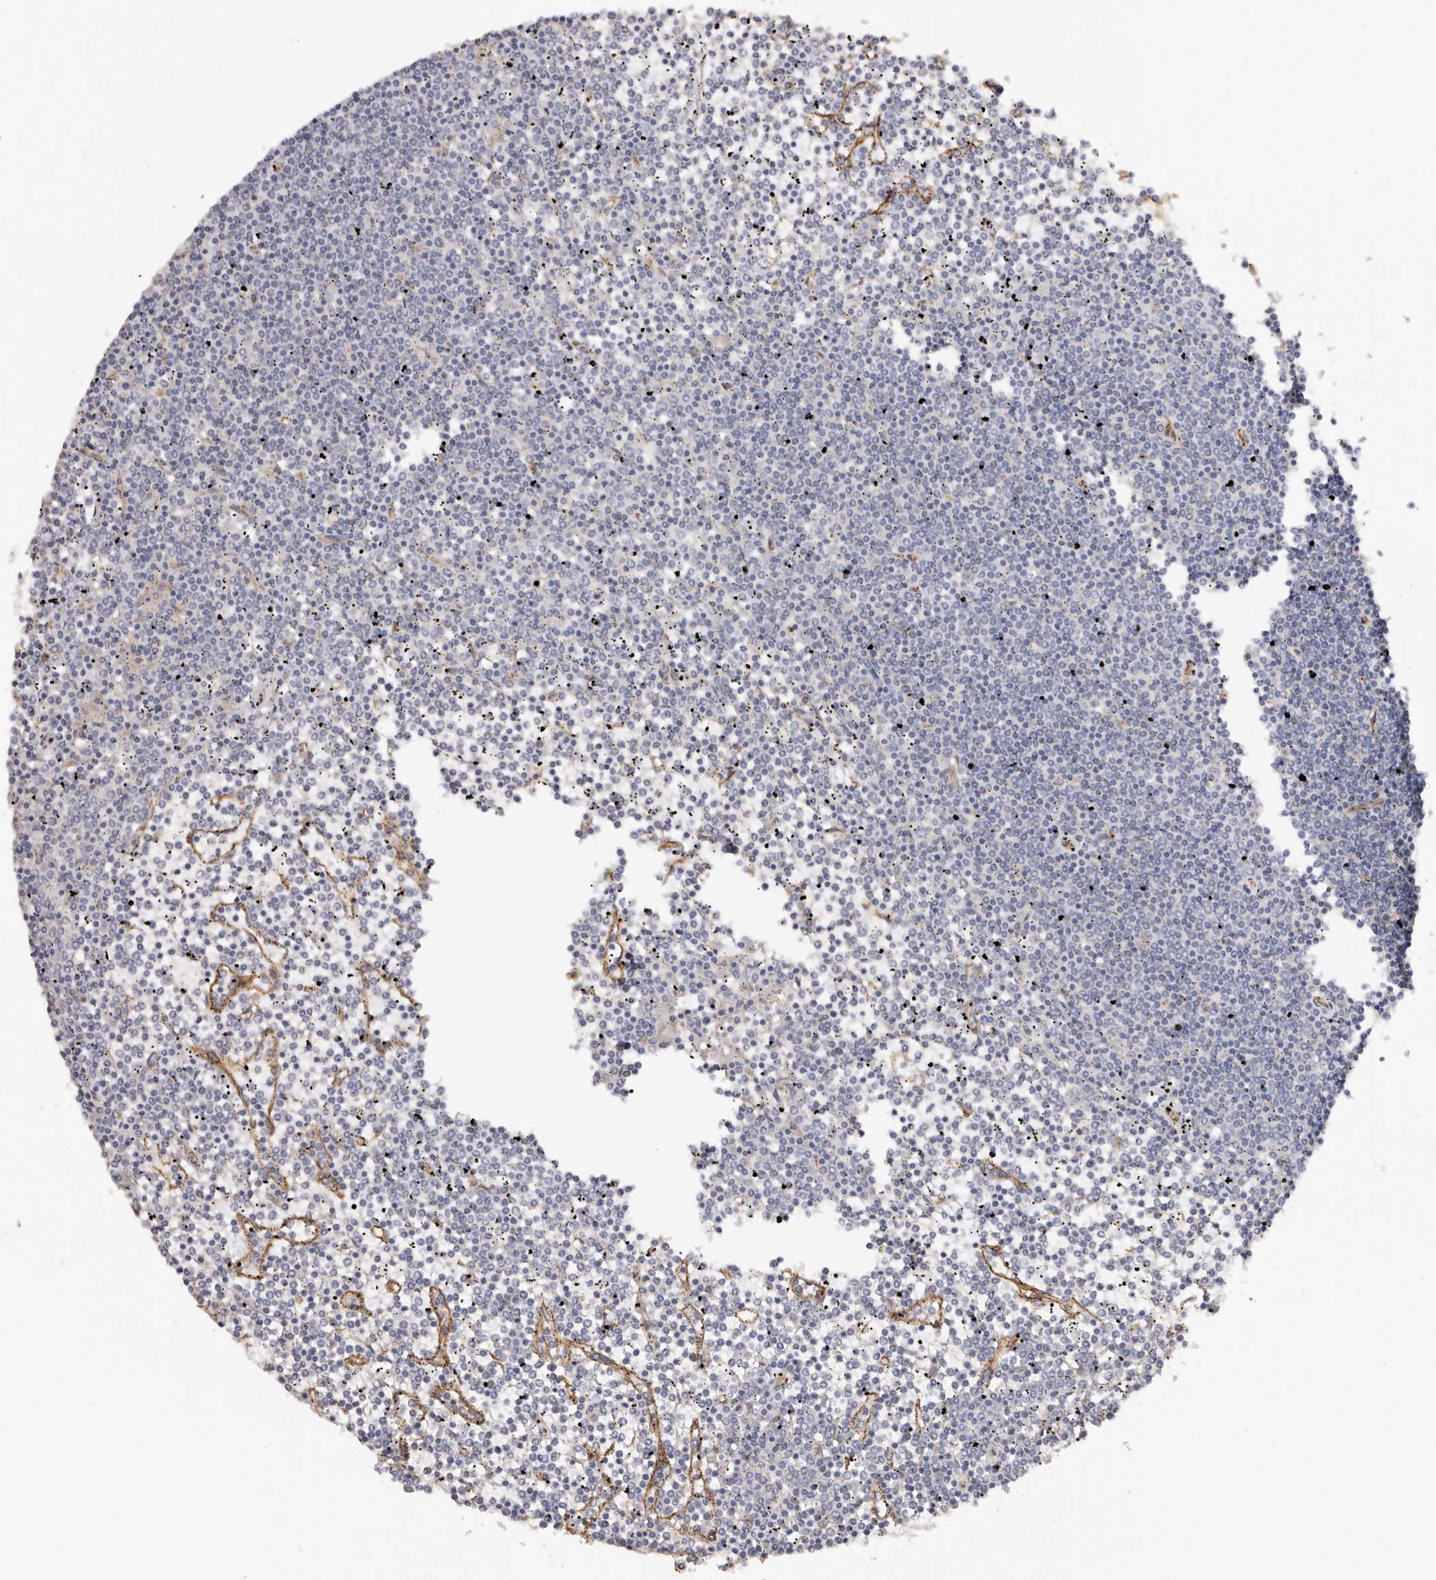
{"staining": {"intensity": "negative", "quantity": "none", "location": "none"}, "tissue": "lymphoma", "cell_type": "Tumor cells", "image_type": "cancer", "snomed": [{"axis": "morphology", "description": "Malignant lymphoma, non-Hodgkin's type, Low grade"}, {"axis": "topography", "description": "Spleen"}], "caption": "High power microscopy photomicrograph of an immunohistochemistry (IHC) image of lymphoma, revealing no significant staining in tumor cells.", "gene": "CTNNB1", "patient": {"sex": "female", "age": 19}}